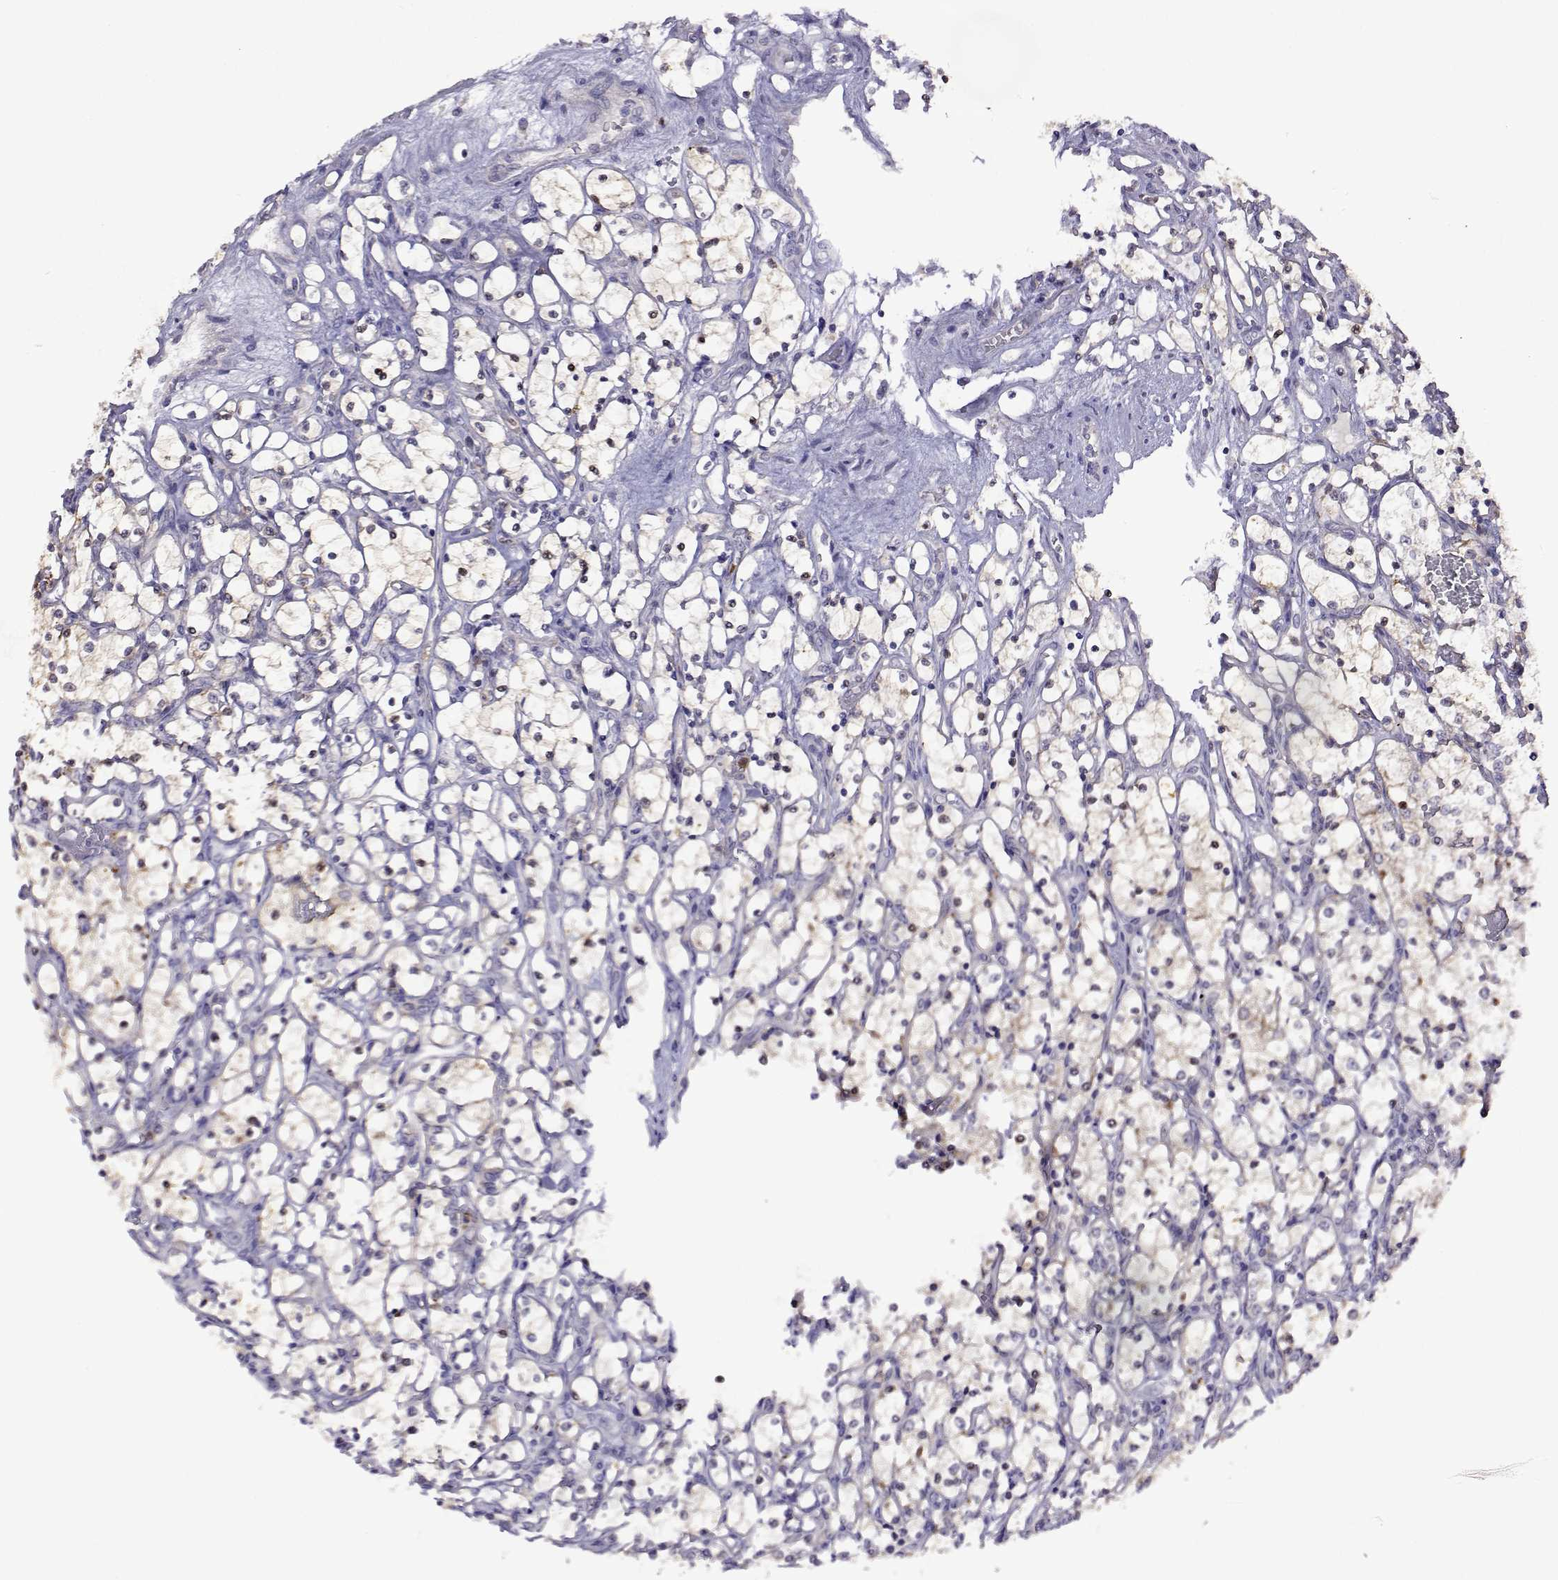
{"staining": {"intensity": "negative", "quantity": "none", "location": "none"}, "tissue": "renal cancer", "cell_type": "Tumor cells", "image_type": "cancer", "snomed": [{"axis": "morphology", "description": "Adenocarcinoma, NOS"}, {"axis": "topography", "description": "Kidney"}], "caption": "Renal cancer (adenocarcinoma) was stained to show a protein in brown. There is no significant positivity in tumor cells. Brightfield microscopy of IHC stained with DAB (3,3'-diaminobenzidine) (brown) and hematoxylin (blue), captured at high magnification.", "gene": "SULT2A1", "patient": {"sex": "female", "age": 69}}